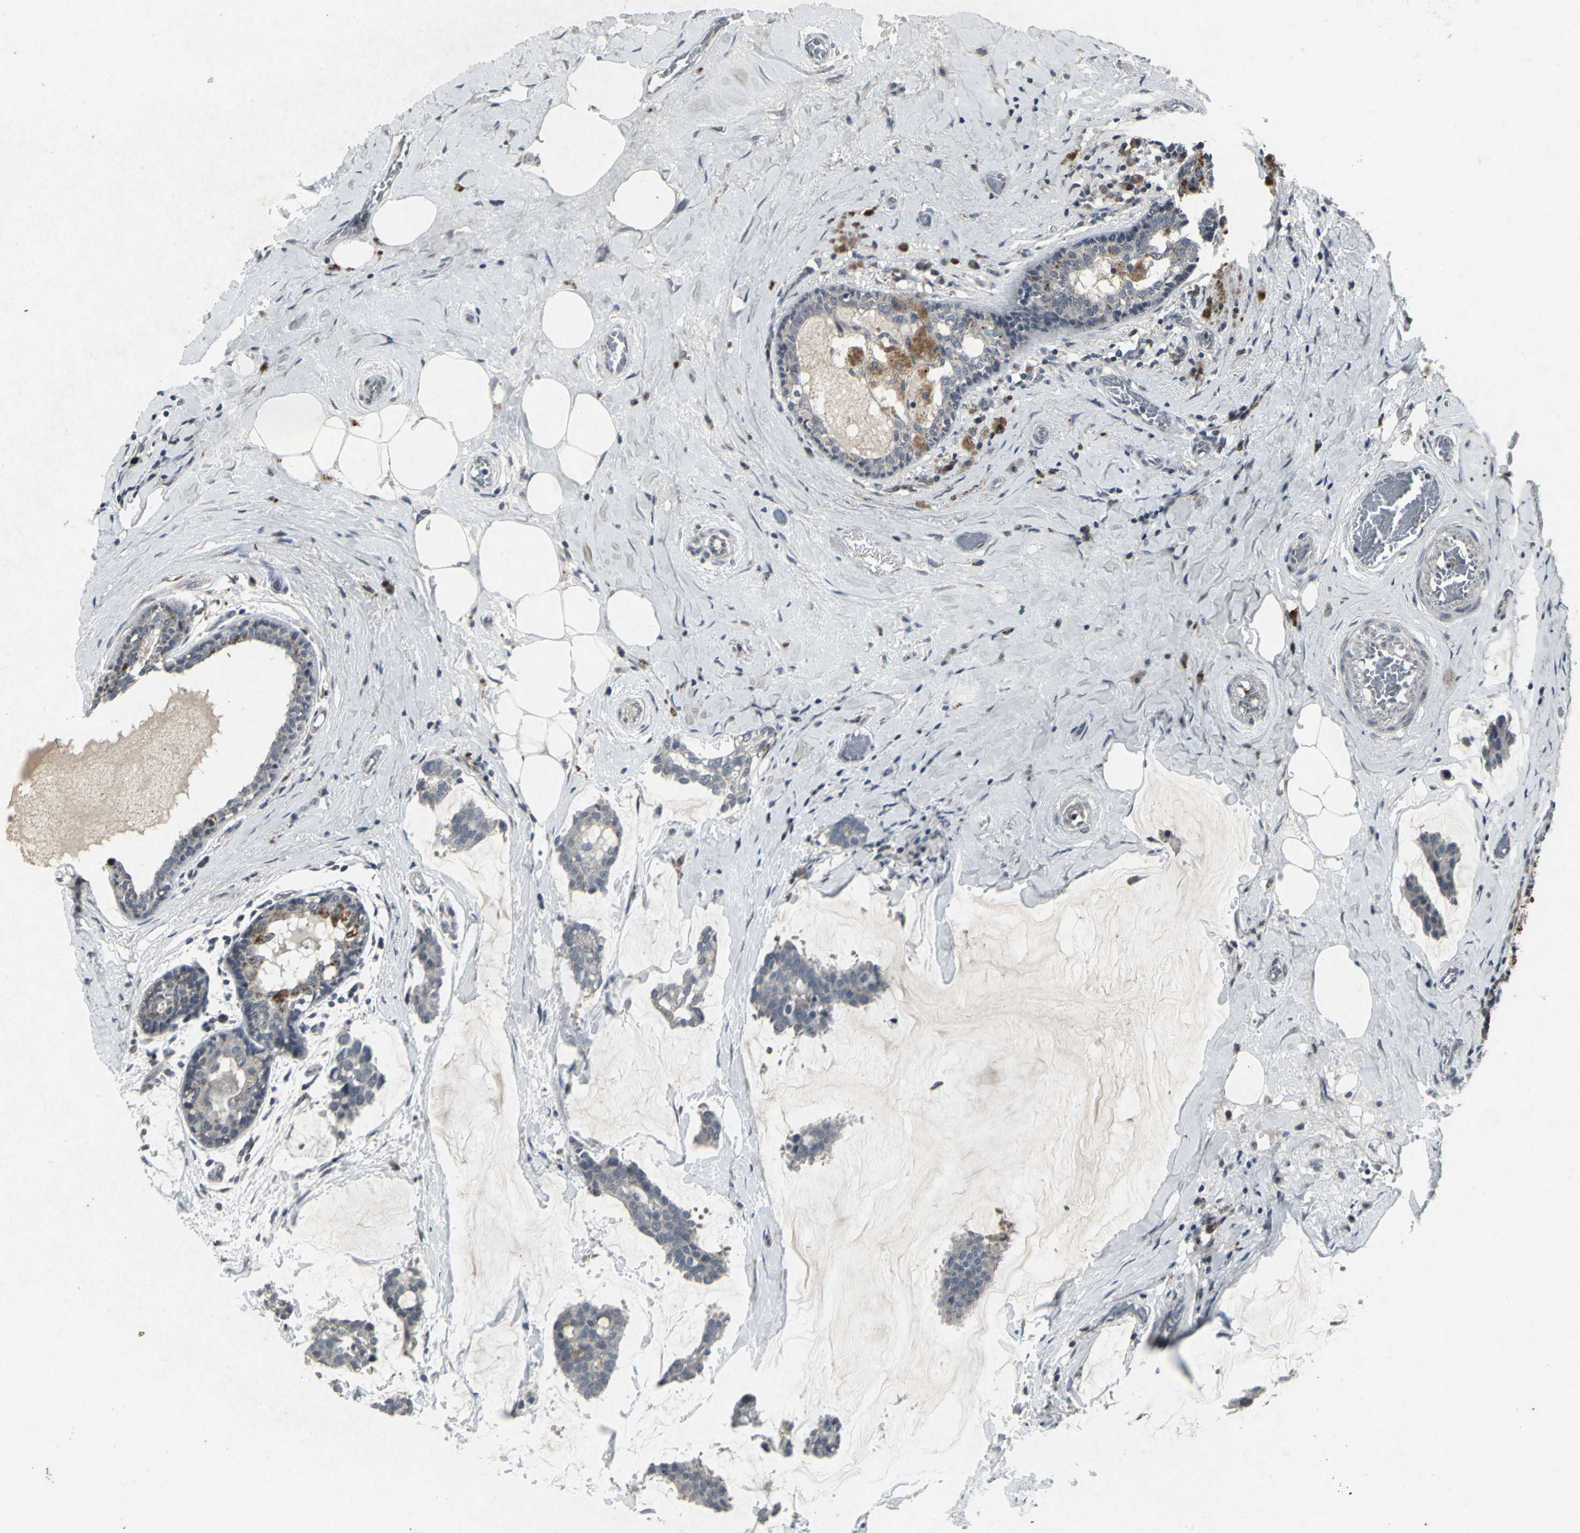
{"staining": {"intensity": "weak", "quantity": "<25%", "location": "cytoplasmic/membranous"}, "tissue": "breast cancer", "cell_type": "Tumor cells", "image_type": "cancer", "snomed": [{"axis": "morphology", "description": "Duct carcinoma"}, {"axis": "topography", "description": "Breast"}], "caption": "An immunohistochemistry (IHC) histopathology image of breast invasive ductal carcinoma is shown. There is no staining in tumor cells of breast invasive ductal carcinoma.", "gene": "BMP4", "patient": {"sex": "female", "age": 93}}